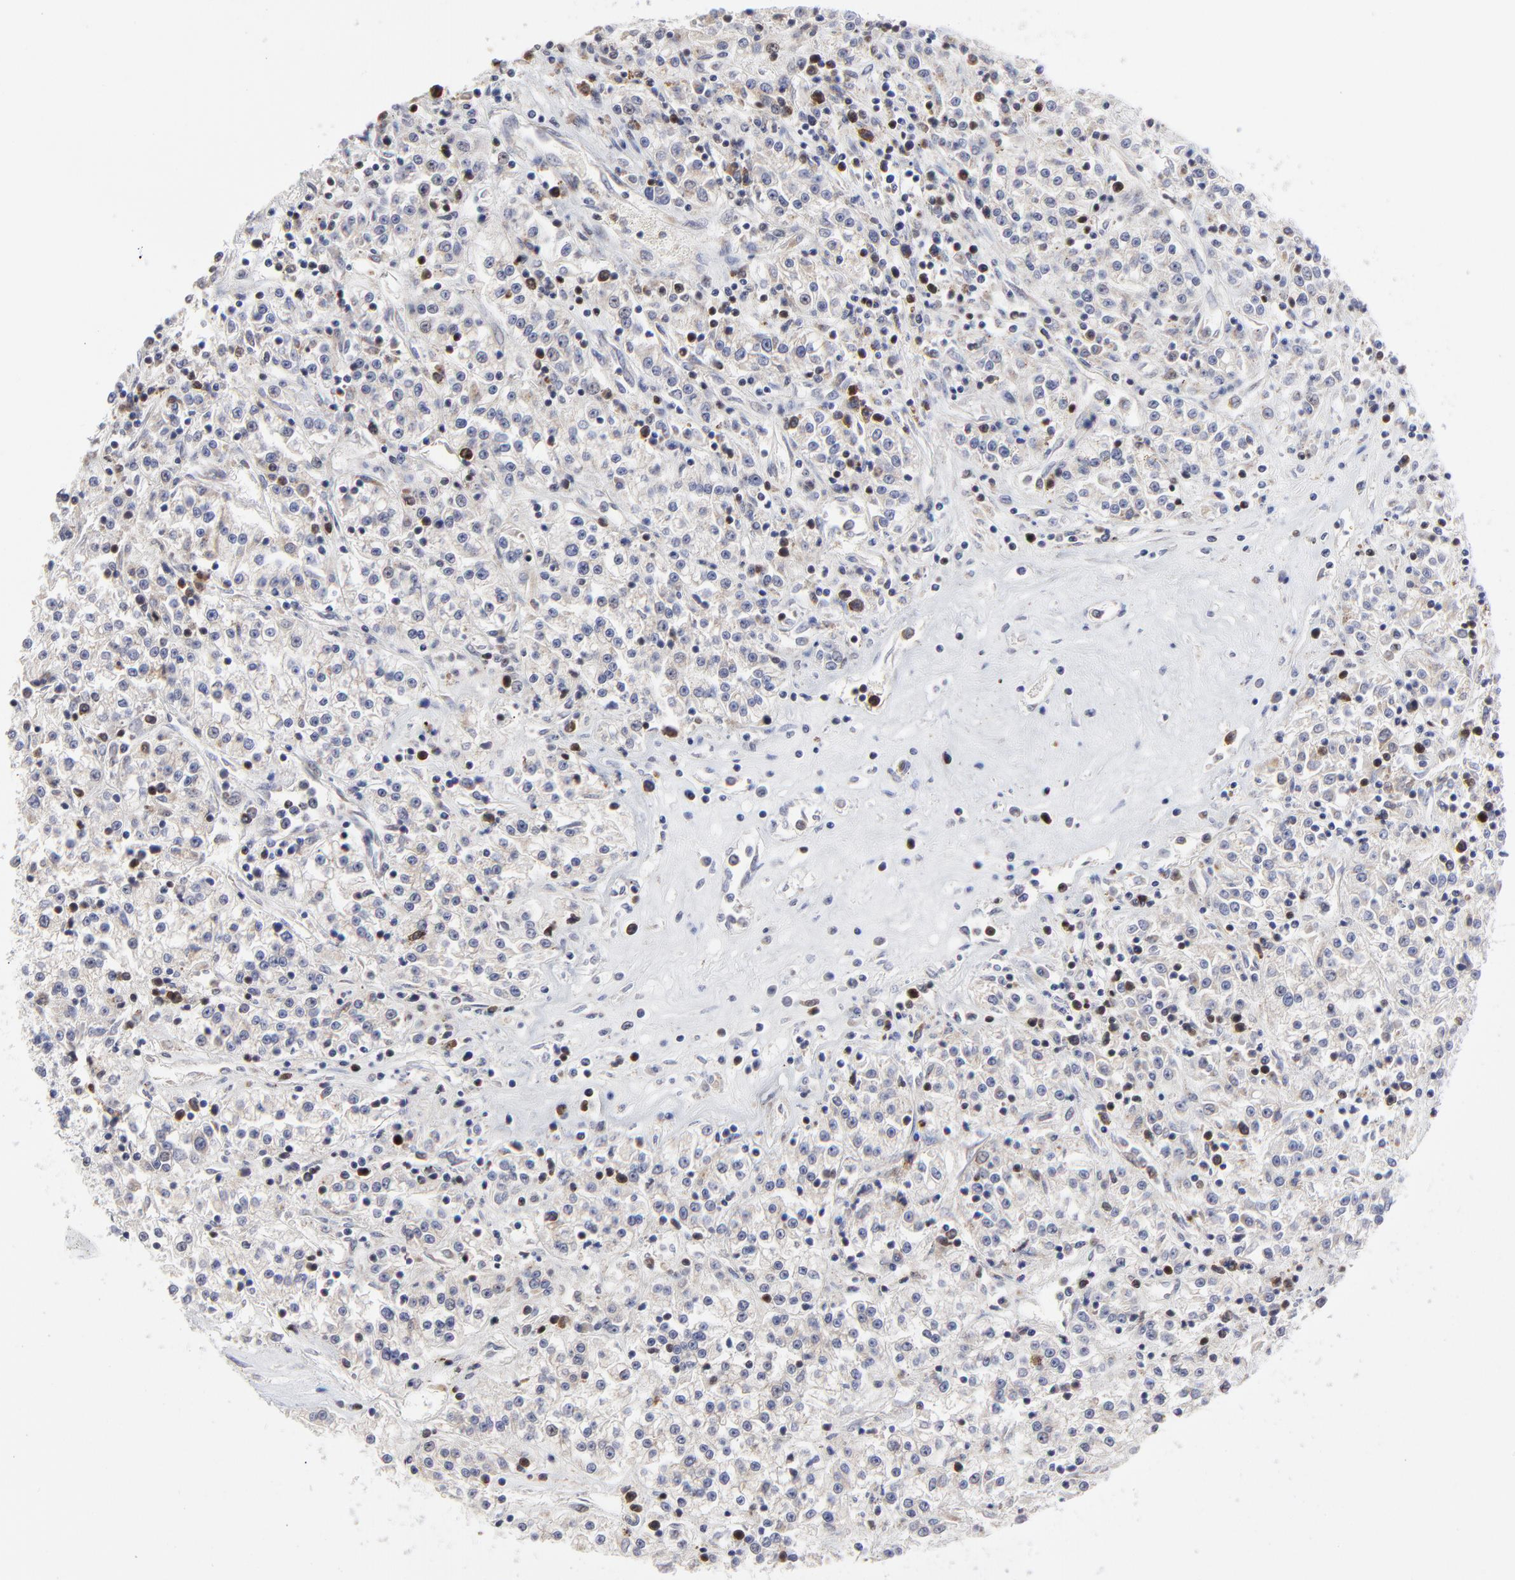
{"staining": {"intensity": "negative", "quantity": "none", "location": "none"}, "tissue": "renal cancer", "cell_type": "Tumor cells", "image_type": "cancer", "snomed": [{"axis": "morphology", "description": "Adenocarcinoma, NOS"}, {"axis": "topography", "description": "Kidney"}], "caption": "A histopathology image of human renal cancer is negative for staining in tumor cells.", "gene": "NCAPH", "patient": {"sex": "female", "age": 76}}